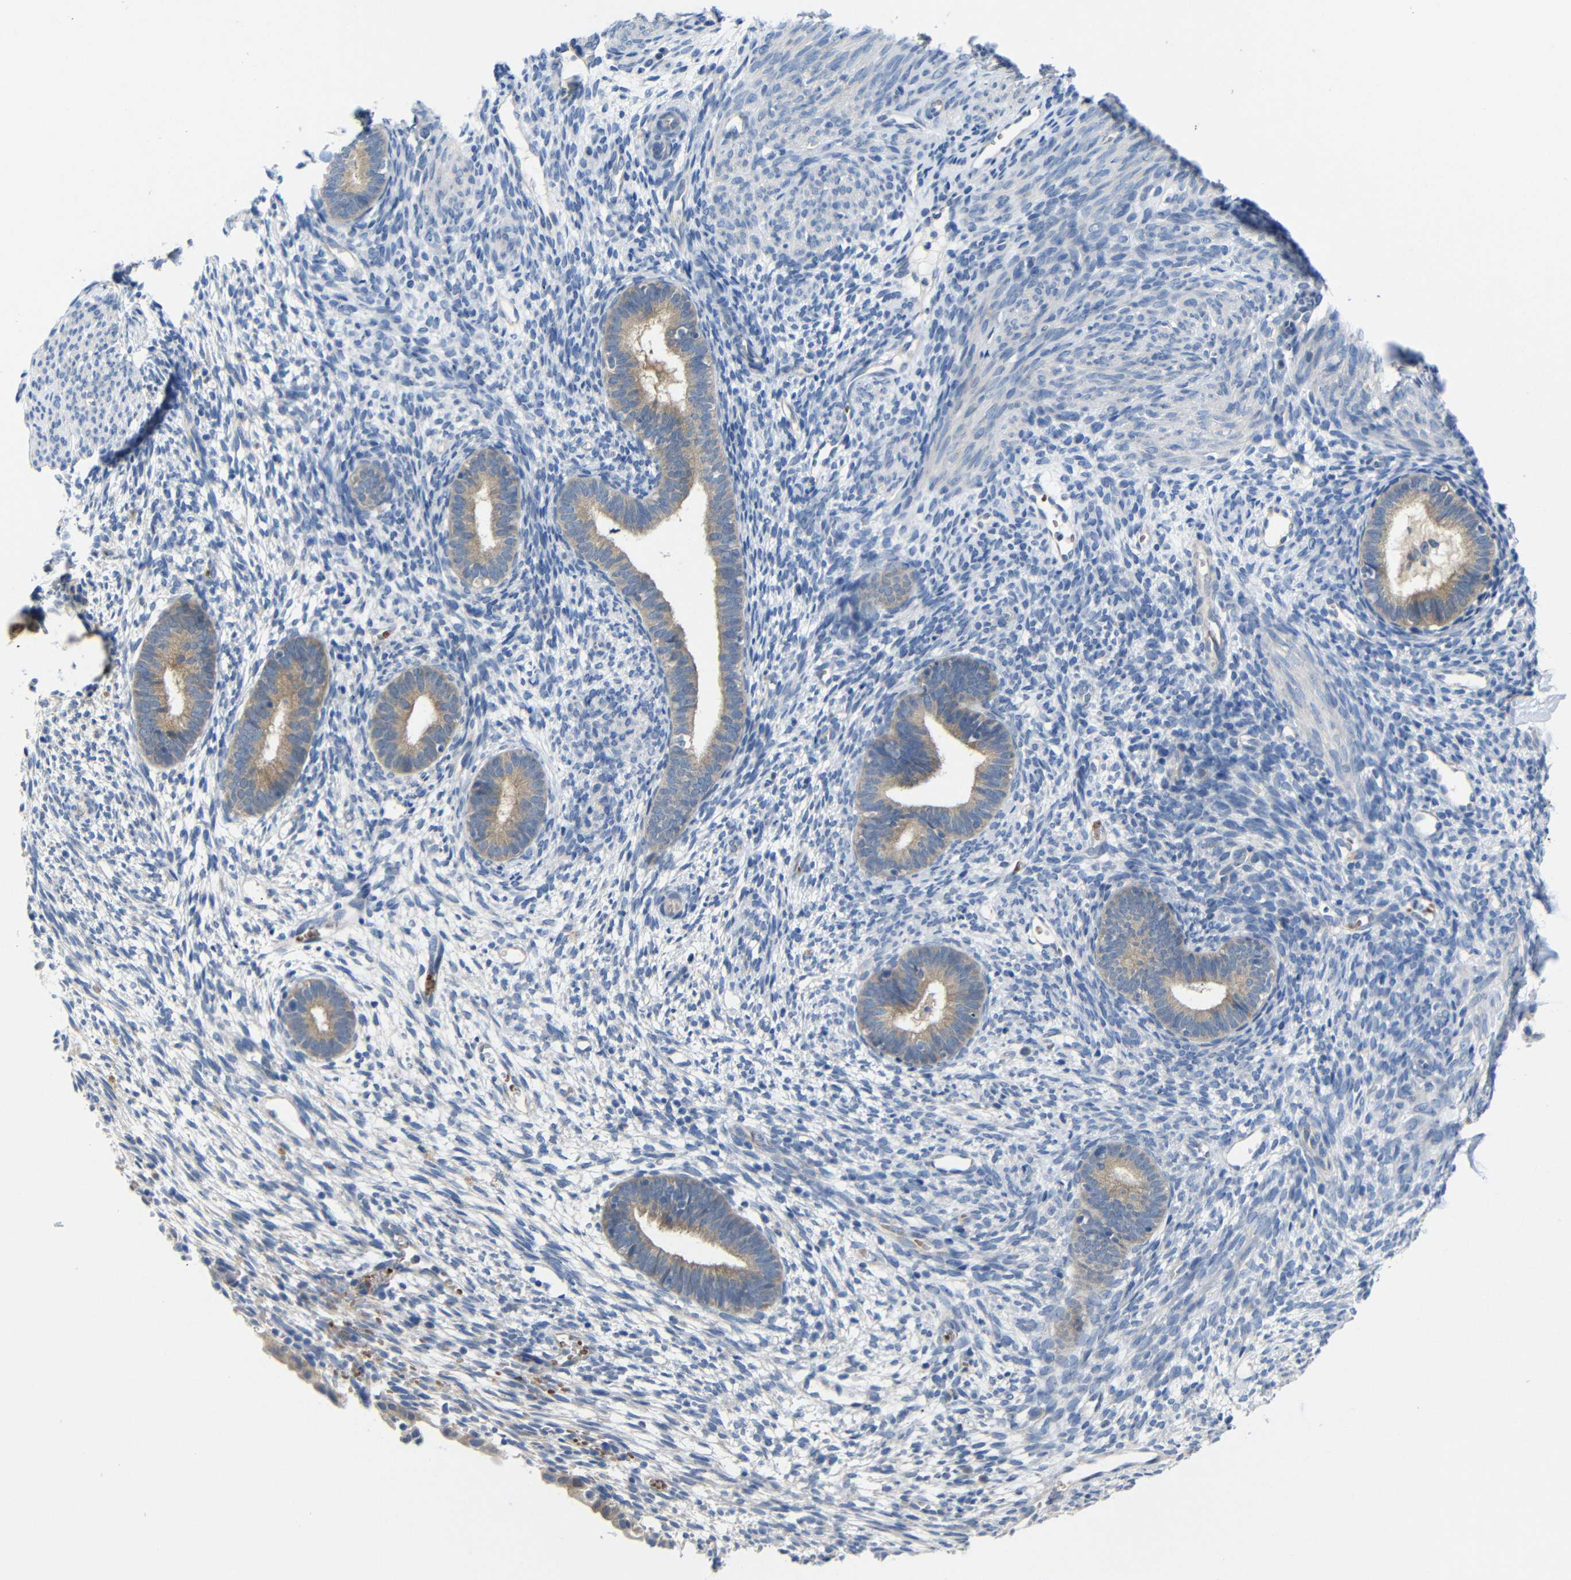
{"staining": {"intensity": "negative", "quantity": "none", "location": "none"}, "tissue": "endometrium", "cell_type": "Cells in endometrial stroma", "image_type": "normal", "snomed": [{"axis": "morphology", "description": "Normal tissue, NOS"}, {"axis": "morphology", "description": "Adenocarcinoma, NOS"}, {"axis": "topography", "description": "Endometrium"}, {"axis": "topography", "description": "Ovary"}], "caption": "Cells in endometrial stroma show no significant expression in normal endometrium. (DAB immunohistochemistry (IHC) visualized using brightfield microscopy, high magnification).", "gene": "TBC1D32", "patient": {"sex": "female", "age": 68}}